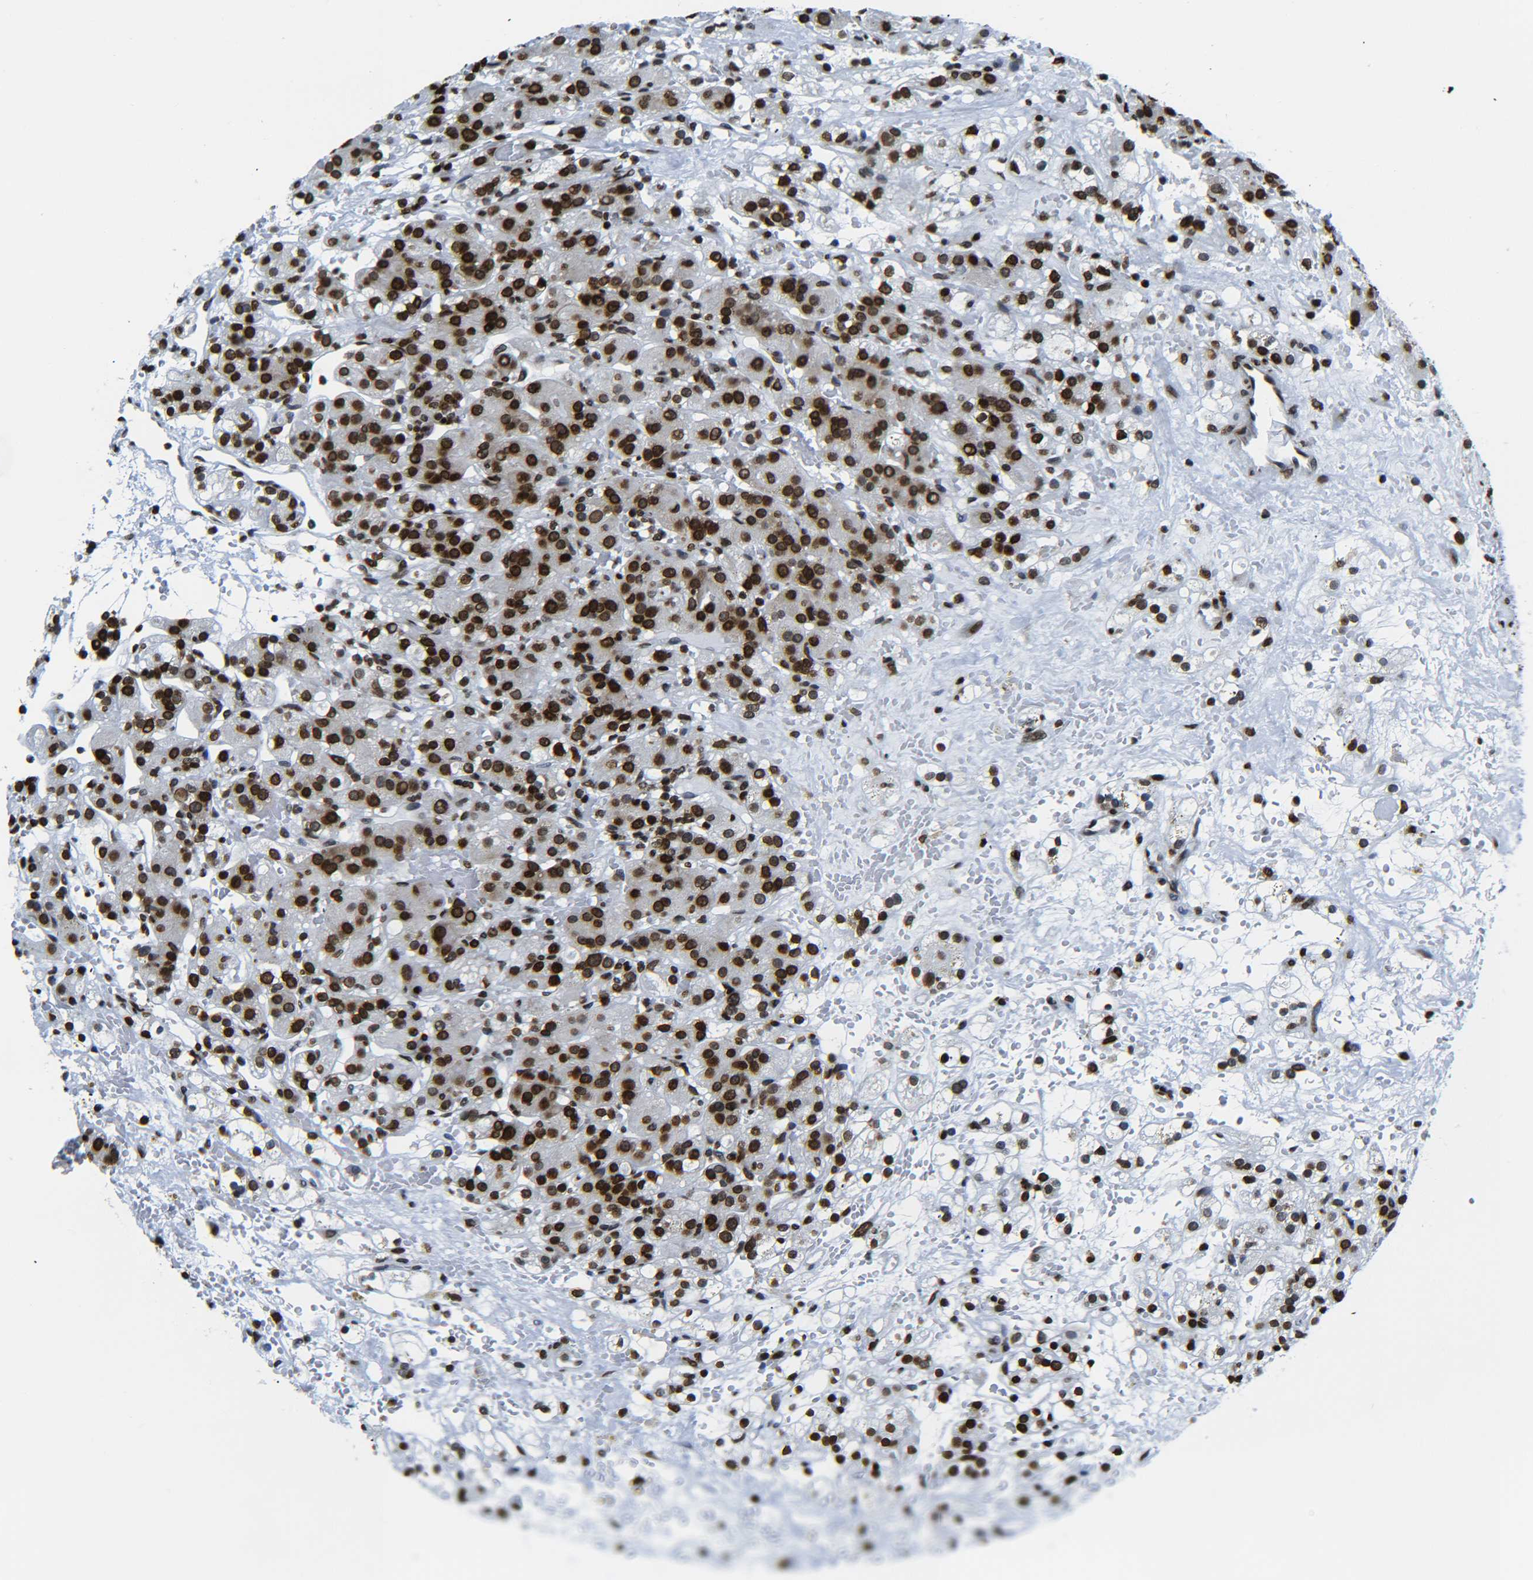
{"staining": {"intensity": "strong", "quantity": ">75%", "location": "nuclear"}, "tissue": "renal cancer", "cell_type": "Tumor cells", "image_type": "cancer", "snomed": [{"axis": "morphology", "description": "Adenocarcinoma, NOS"}, {"axis": "topography", "description": "Kidney"}], "caption": "This micrograph exhibits renal cancer stained with IHC to label a protein in brown. The nuclear of tumor cells show strong positivity for the protein. Nuclei are counter-stained blue.", "gene": "H2AX", "patient": {"sex": "male", "age": 61}}